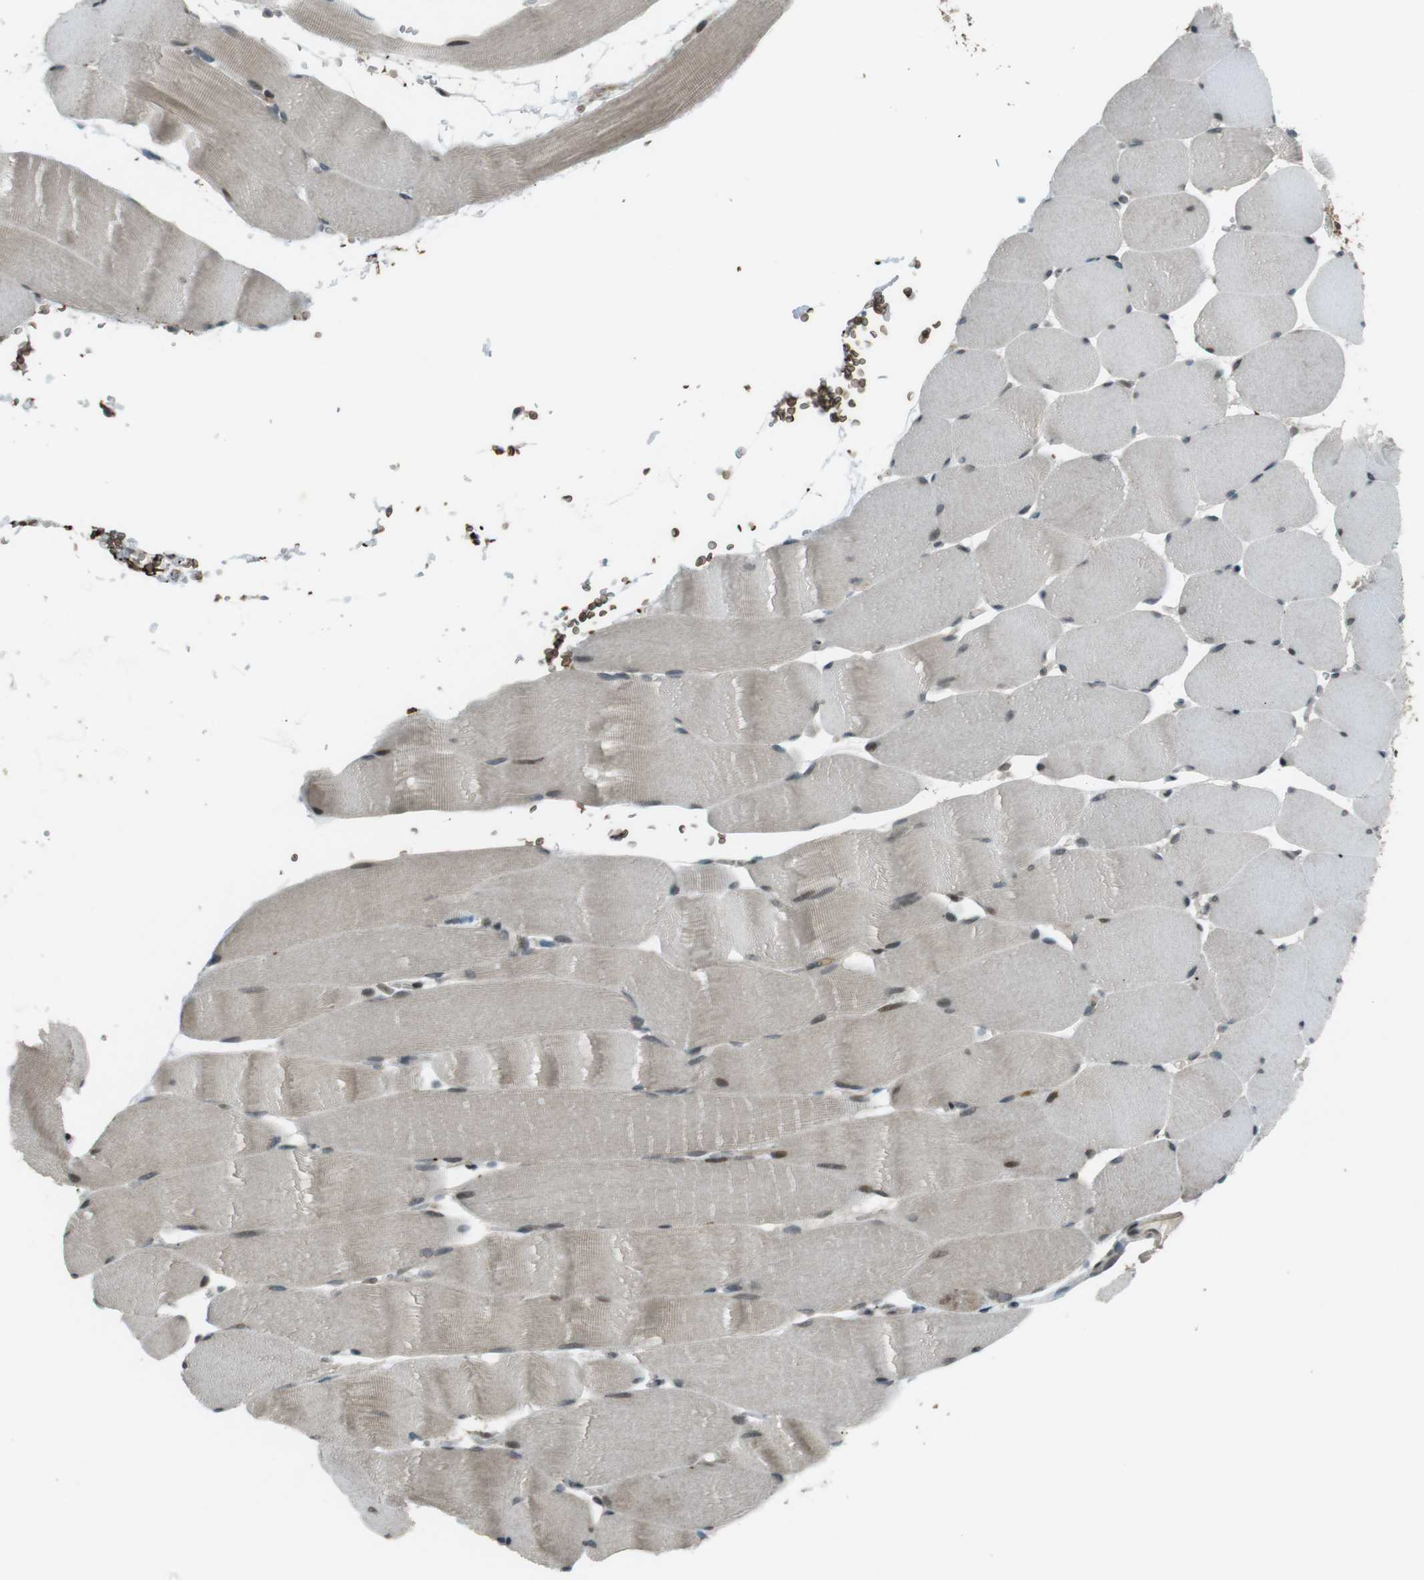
{"staining": {"intensity": "moderate", "quantity": "25%-75%", "location": "cytoplasmic/membranous,nuclear"}, "tissue": "skeletal muscle", "cell_type": "Myocytes", "image_type": "normal", "snomed": [{"axis": "morphology", "description": "Normal tissue, NOS"}, {"axis": "topography", "description": "Skeletal muscle"}], "caption": "Myocytes display moderate cytoplasmic/membranous,nuclear positivity in about 25%-75% of cells in benign skeletal muscle.", "gene": "SLITRK5", "patient": {"sex": "male", "age": 62}}